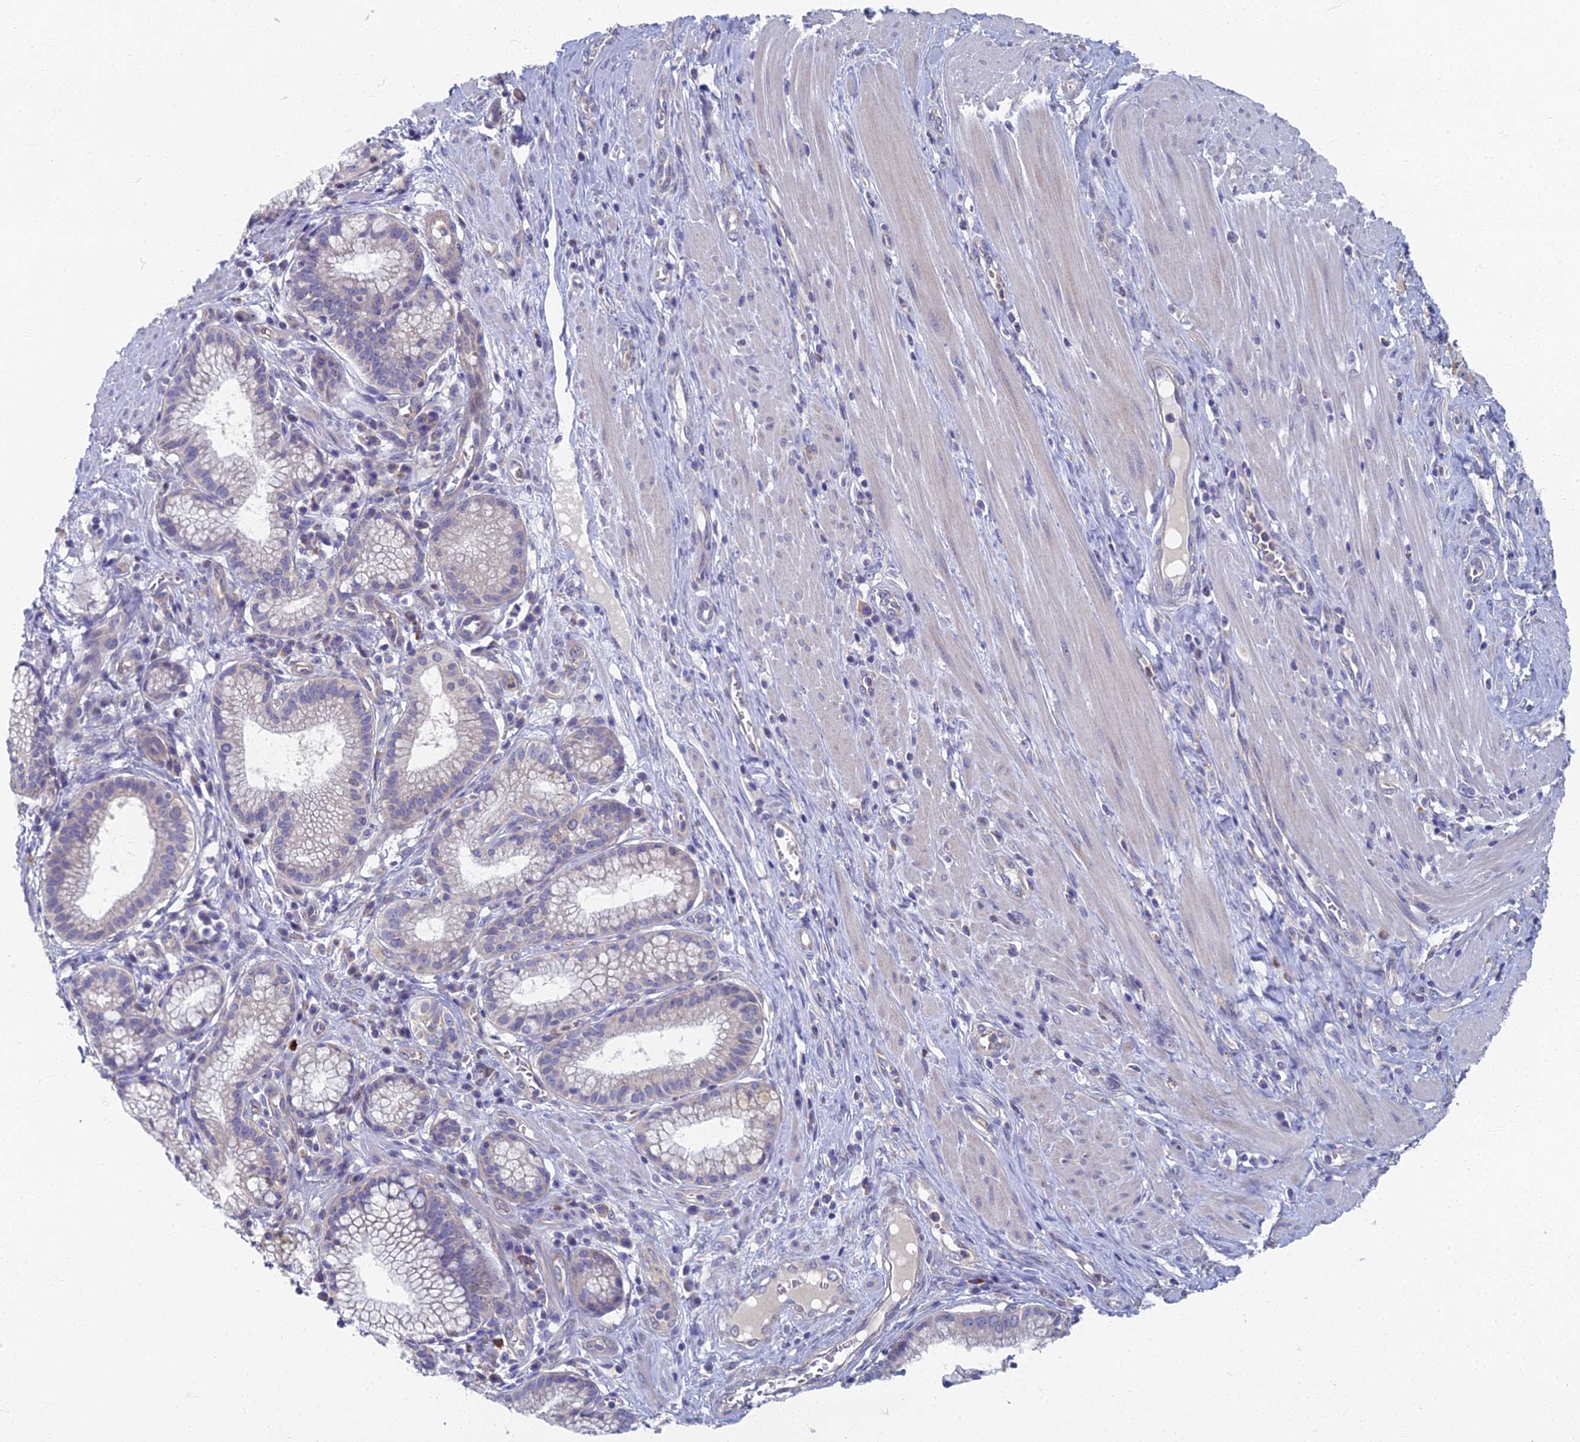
{"staining": {"intensity": "negative", "quantity": "none", "location": "none"}, "tissue": "pancreatic cancer", "cell_type": "Tumor cells", "image_type": "cancer", "snomed": [{"axis": "morphology", "description": "Adenocarcinoma, NOS"}, {"axis": "topography", "description": "Pancreas"}], "caption": "DAB (3,3'-diaminobenzidine) immunohistochemical staining of pancreatic cancer (adenocarcinoma) exhibits no significant staining in tumor cells.", "gene": "SPIN4", "patient": {"sex": "male", "age": 72}}